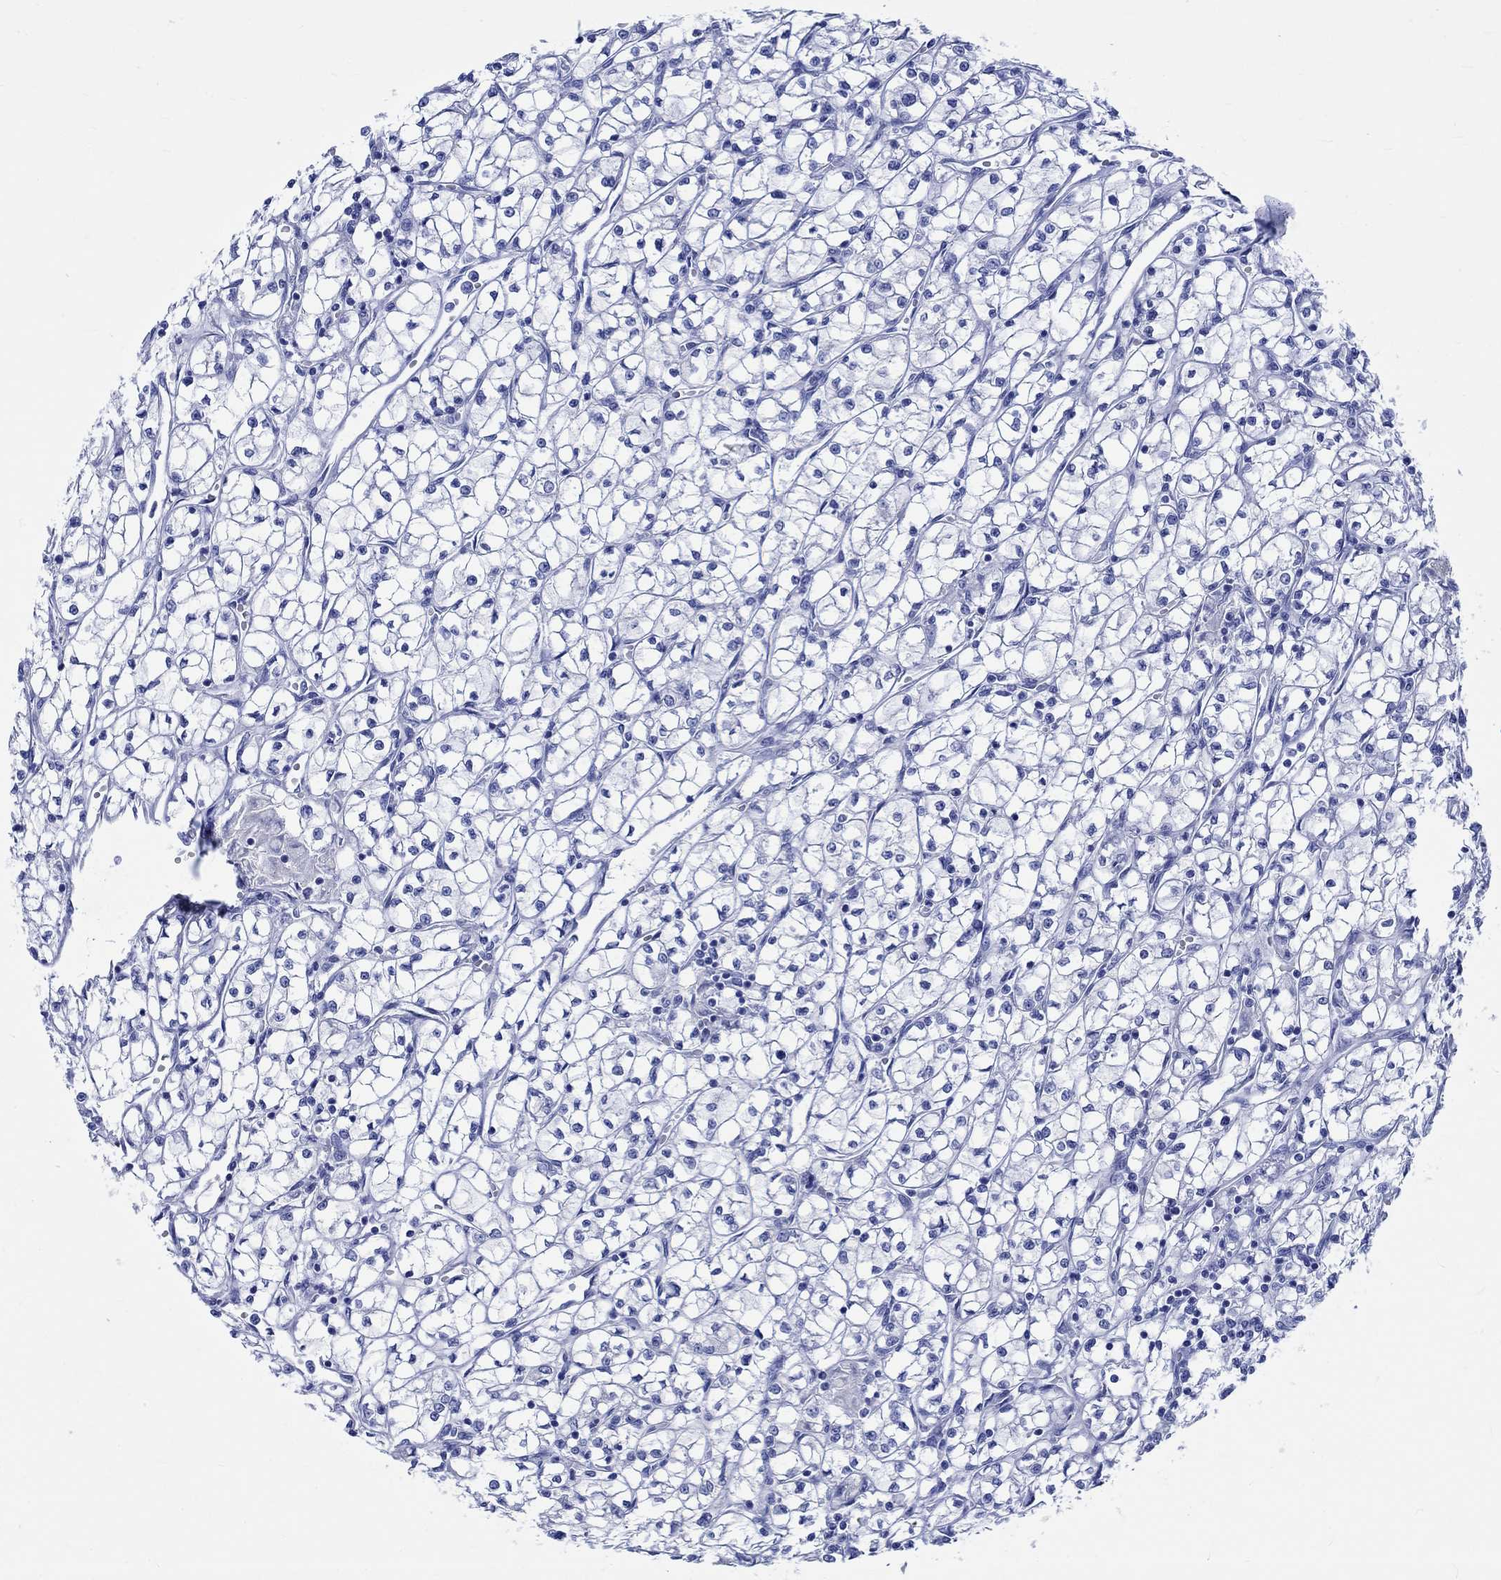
{"staining": {"intensity": "negative", "quantity": "none", "location": "none"}, "tissue": "renal cancer", "cell_type": "Tumor cells", "image_type": "cancer", "snomed": [{"axis": "morphology", "description": "Adenocarcinoma, NOS"}, {"axis": "topography", "description": "Kidney"}], "caption": "Immunohistochemistry histopathology image of neoplastic tissue: renal cancer (adenocarcinoma) stained with DAB (3,3'-diaminobenzidine) shows no significant protein staining in tumor cells. The staining was performed using DAB (3,3'-diaminobenzidine) to visualize the protein expression in brown, while the nuclei were stained in blue with hematoxylin (Magnification: 20x).", "gene": "KLHL33", "patient": {"sex": "female", "age": 64}}